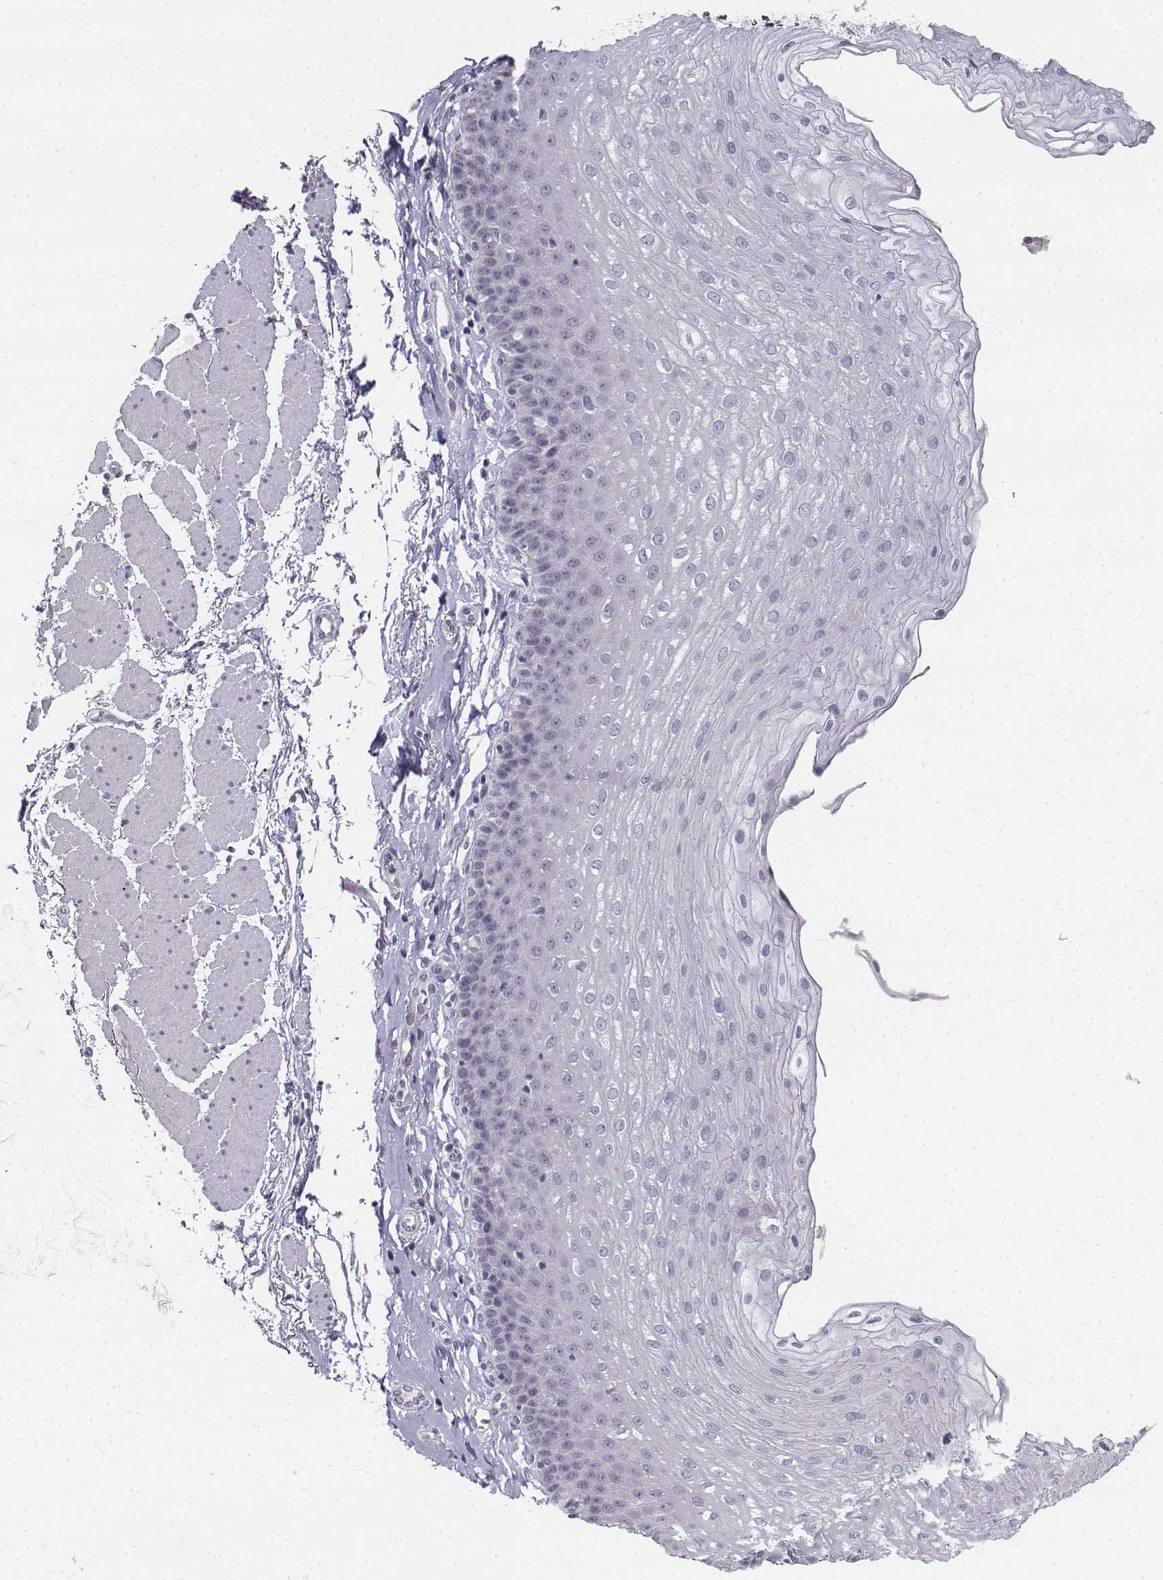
{"staining": {"intensity": "negative", "quantity": "none", "location": "none"}, "tissue": "esophagus", "cell_type": "Squamous epithelial cells", "image_type": "normal", "snomed": [{"axis": "morphology", "description": "Normal tissue, NOS"}, {"axis": "topography", "description": "Esophagus"}], "caption": "An IHC photomicrograph of normal esophagus is shown. There is no staining in squamous epithelial cells of esophagus. (Stains: DAB (3,3'-diaminobenzidine) immunohistochemistry with hematoxylin counter stain, Microscopy: brightfield microscopy at high magnification).", "gene": "PENK", "patient": {"sex": "female", "age": 81}}